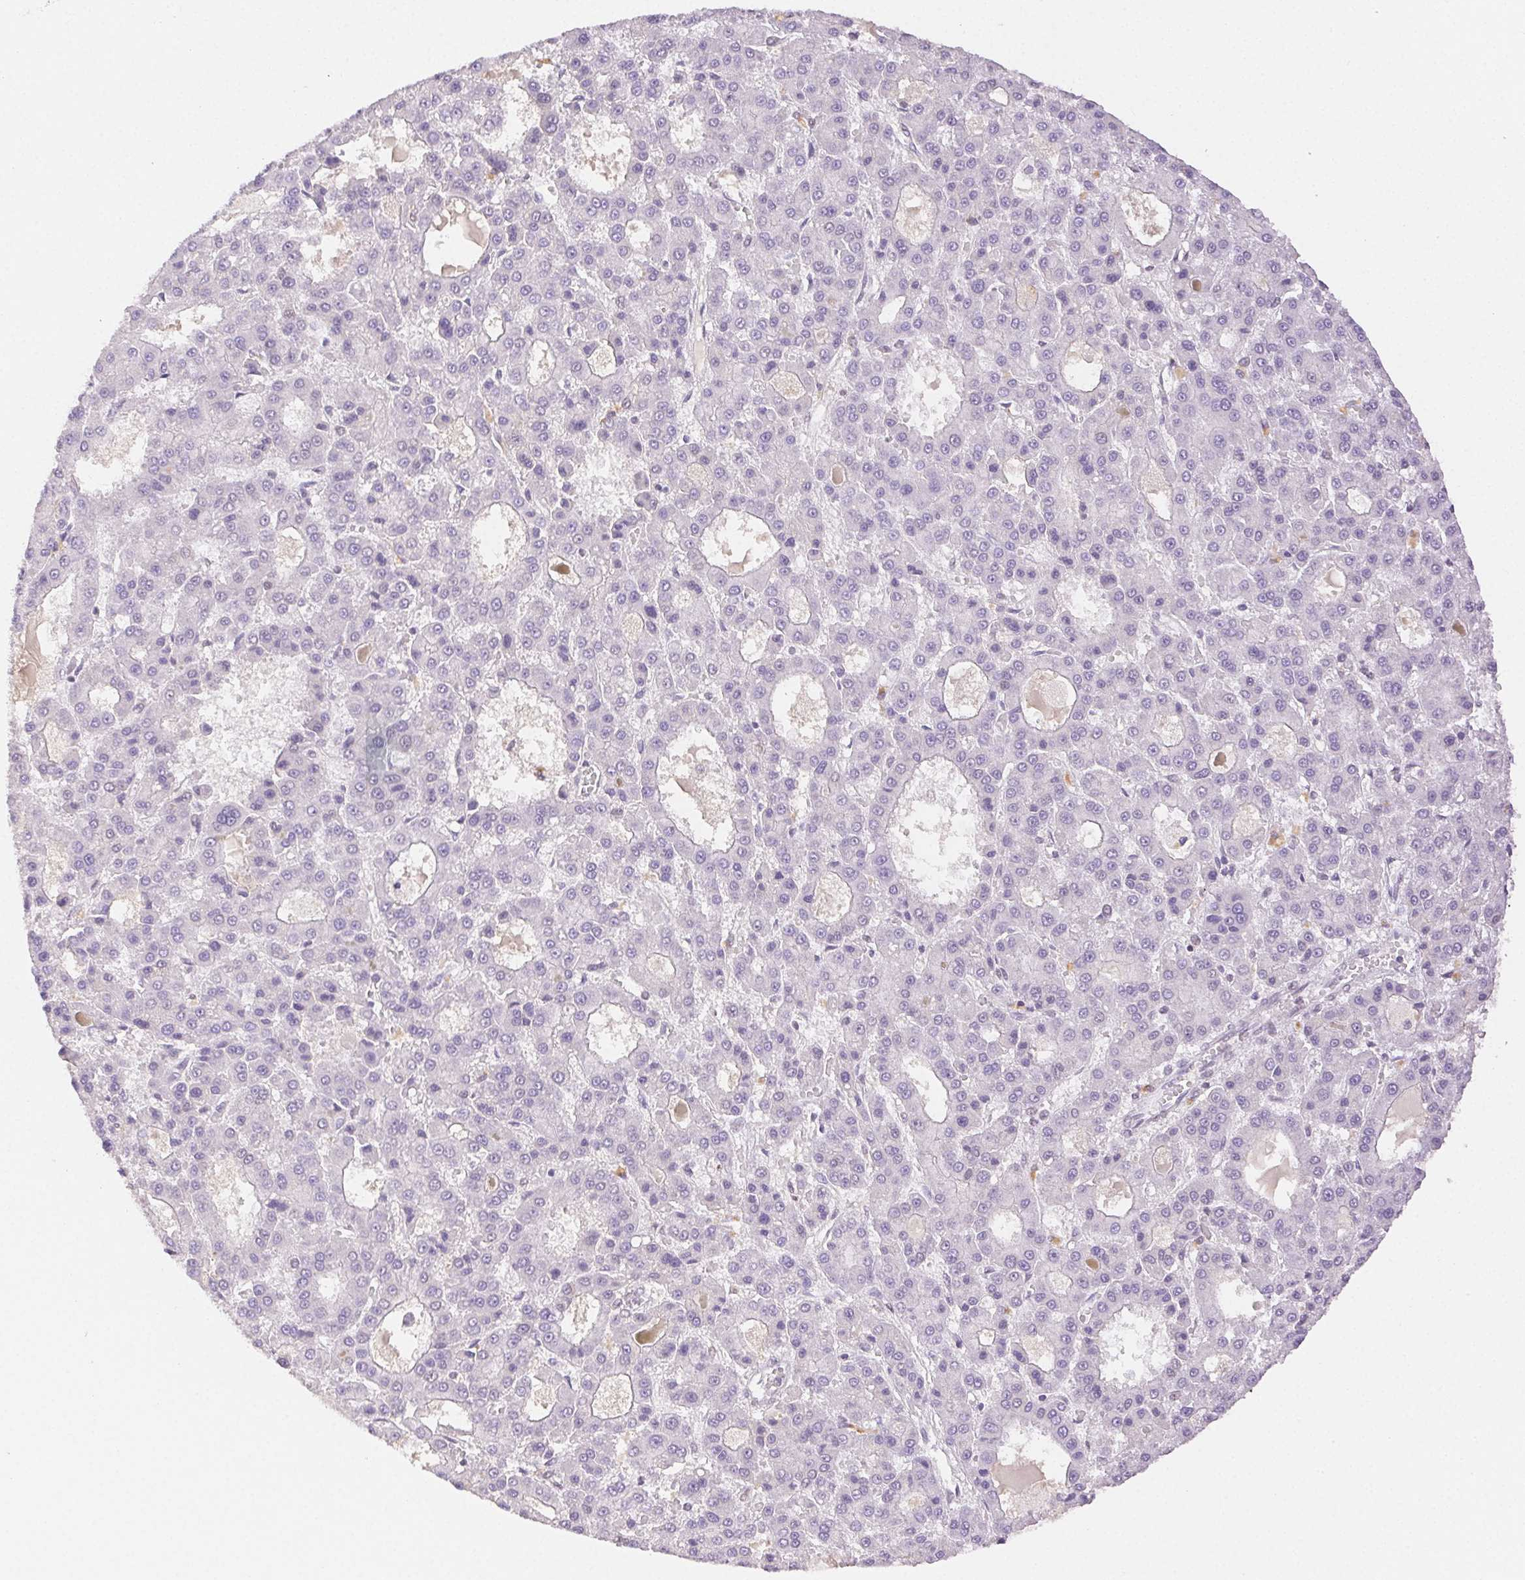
{"staining": {"intensity": "negative", "quantity": "none", "location": "none"}, "tissue": "liver cancer", "cell_type": "Tumor cells", "image_type": "cancer", "snomed": [{"axis": "morphology", "description": "Carcinoma, Hepatocellular, NOS"}, {"axis": "topography", "description": "Liver"}], "caption": "A micrograph of human hepatocellular carcinoma (liver) is negative for staining in tumor cells.", "gene": "H2AZ2", "patient": {"sex": "male", "age": 70}}